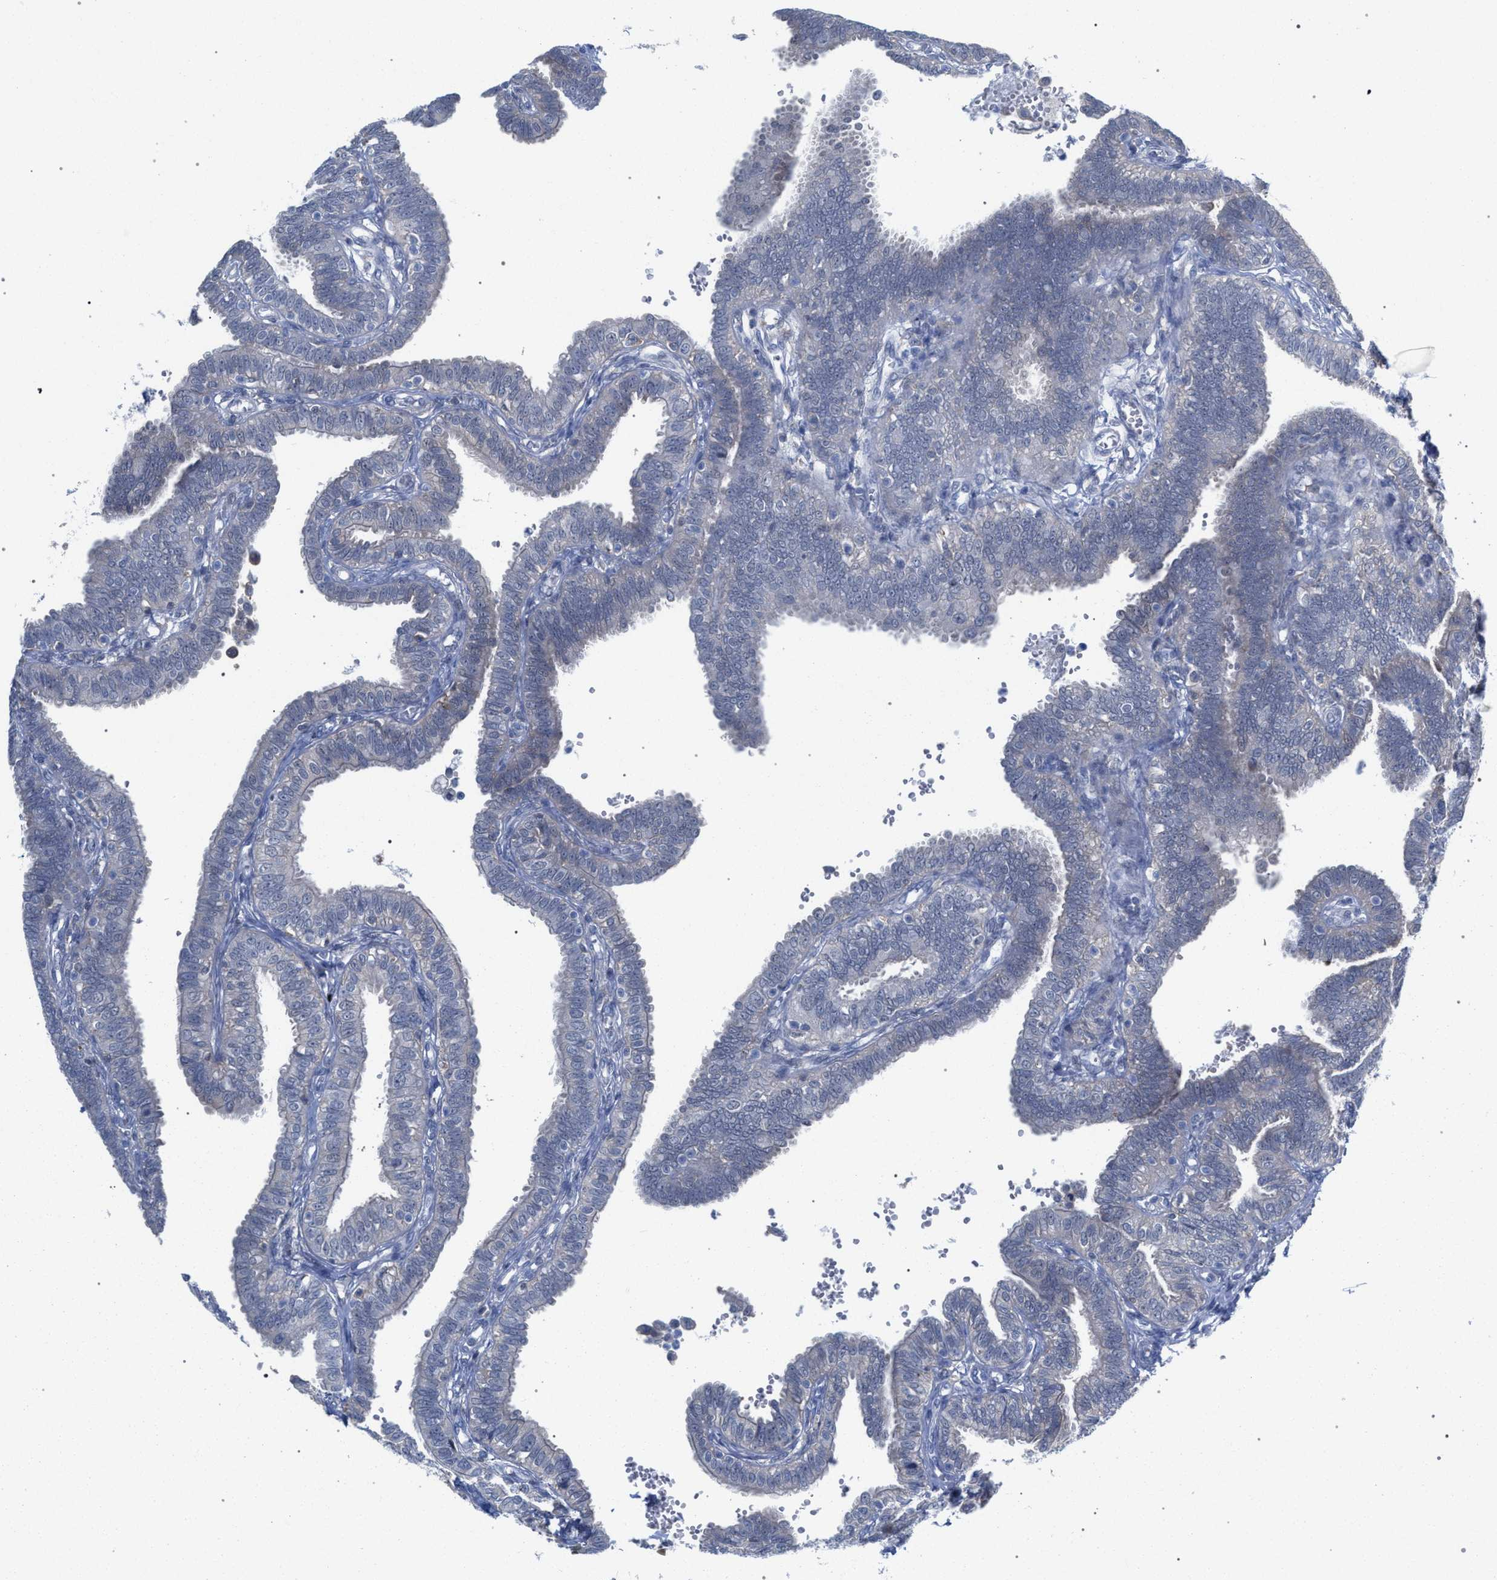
{"staining": {"intensity": "negative", "quantity": "none", "location": "none"}, "tissue": "fallopian tube", "cell_type": "Glandular cells", "image_type": "normal", "snomed": [{"axis": "morphology", "description": "Normal tissue, NOS"}, {"axis": "topography", "description": "Fallopian tube"}, {"axis": "topography", "description": "Placenta"}], "caption": "Fallopian tube stained for a protein using immunohistochemistry (IHC) shows no staining glandular cells.", "gene": "FHOD3", "patient": {"sex": "female", "age": 34}}